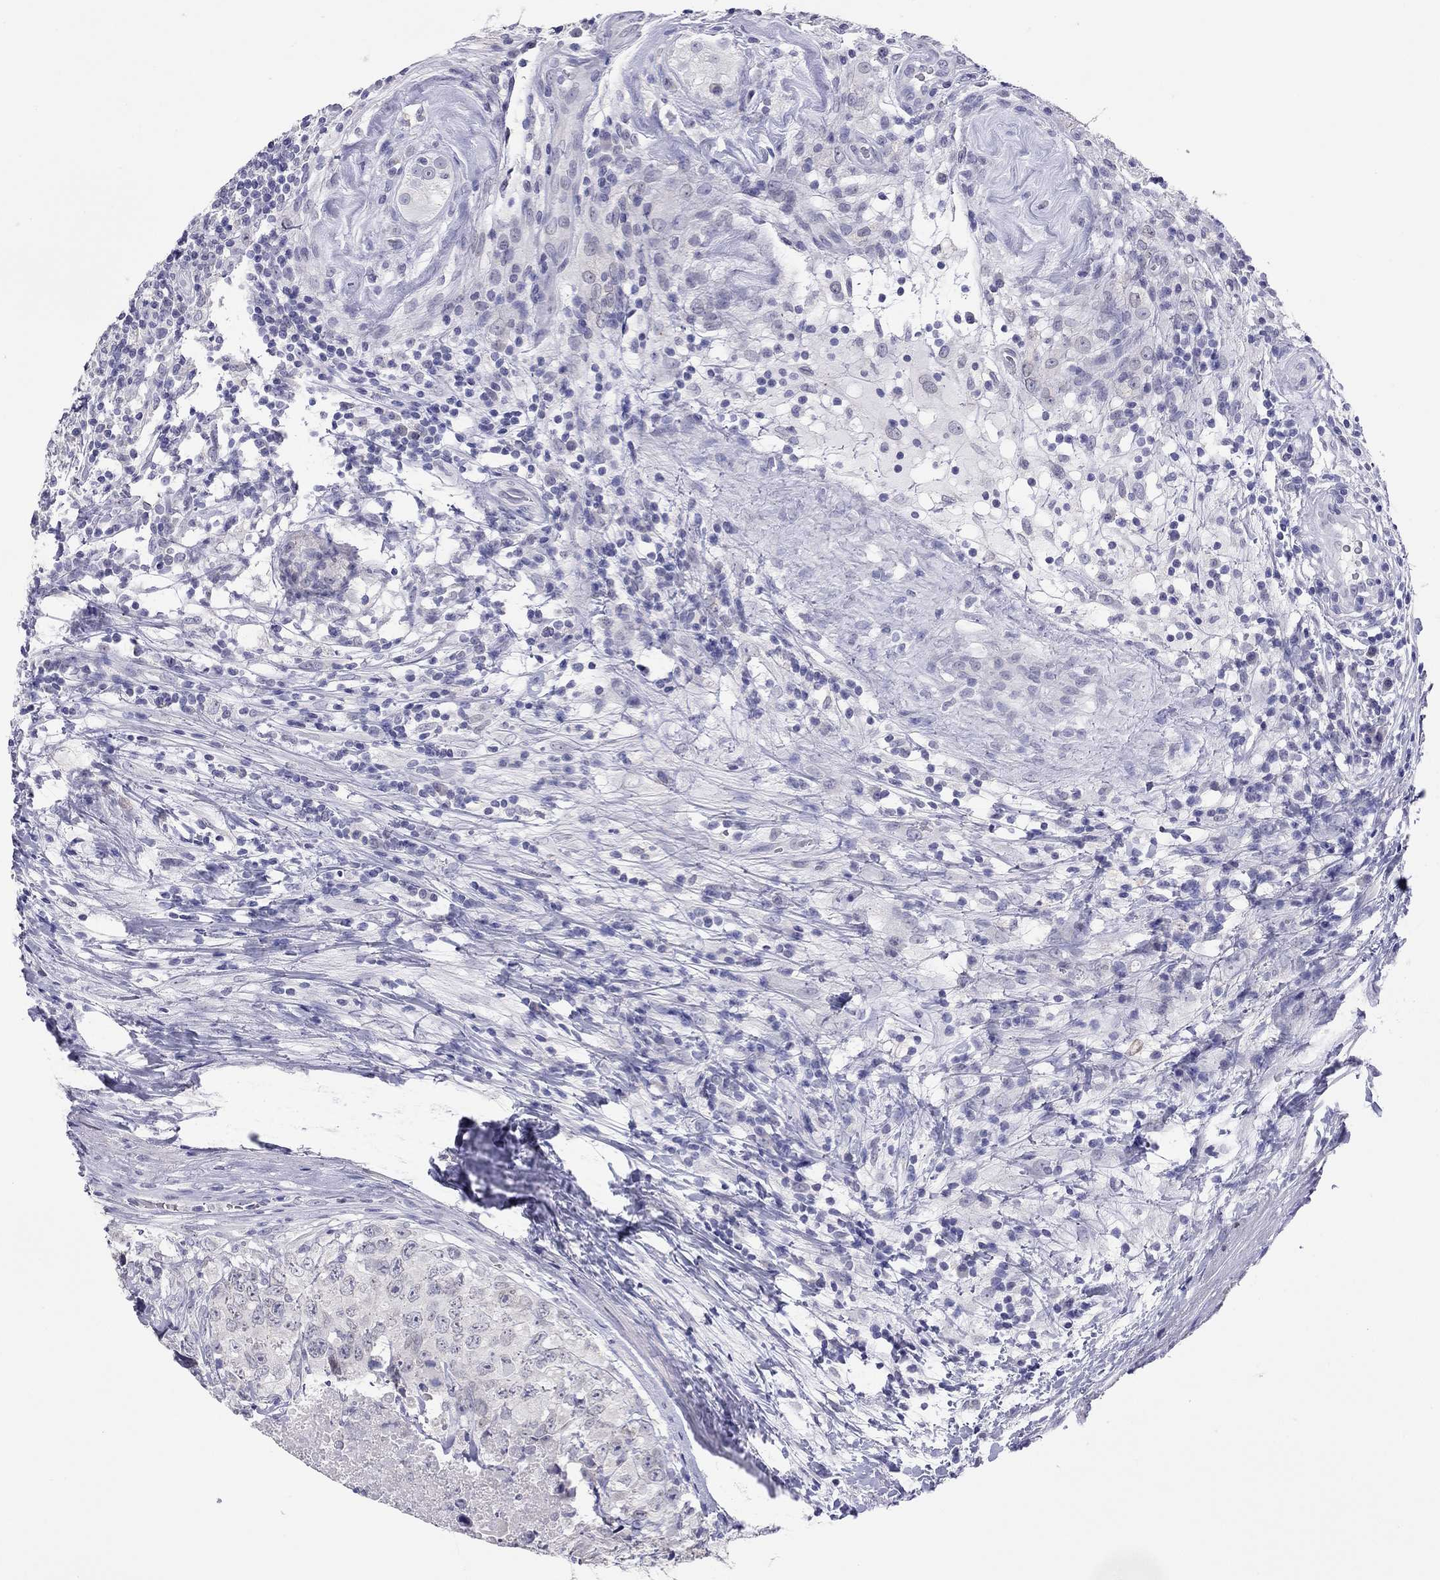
{"staining": {"intensity": "negative", "quantity": "none", "location": "none"}, "tissue": "testis cancer", "cell_type": "Tumor cells", "image_type": "cancer", "snomed": [{"axis": "morphology", "description": "Seminoma, NOS"}, {"axis": "topography", "description": "Testis"}], "caption": "A histopathology image of human testis seminoma is negative for staining in tumor cells.", "gene": "ARMC12", "patient": {"sex": "male", "age": 34}}